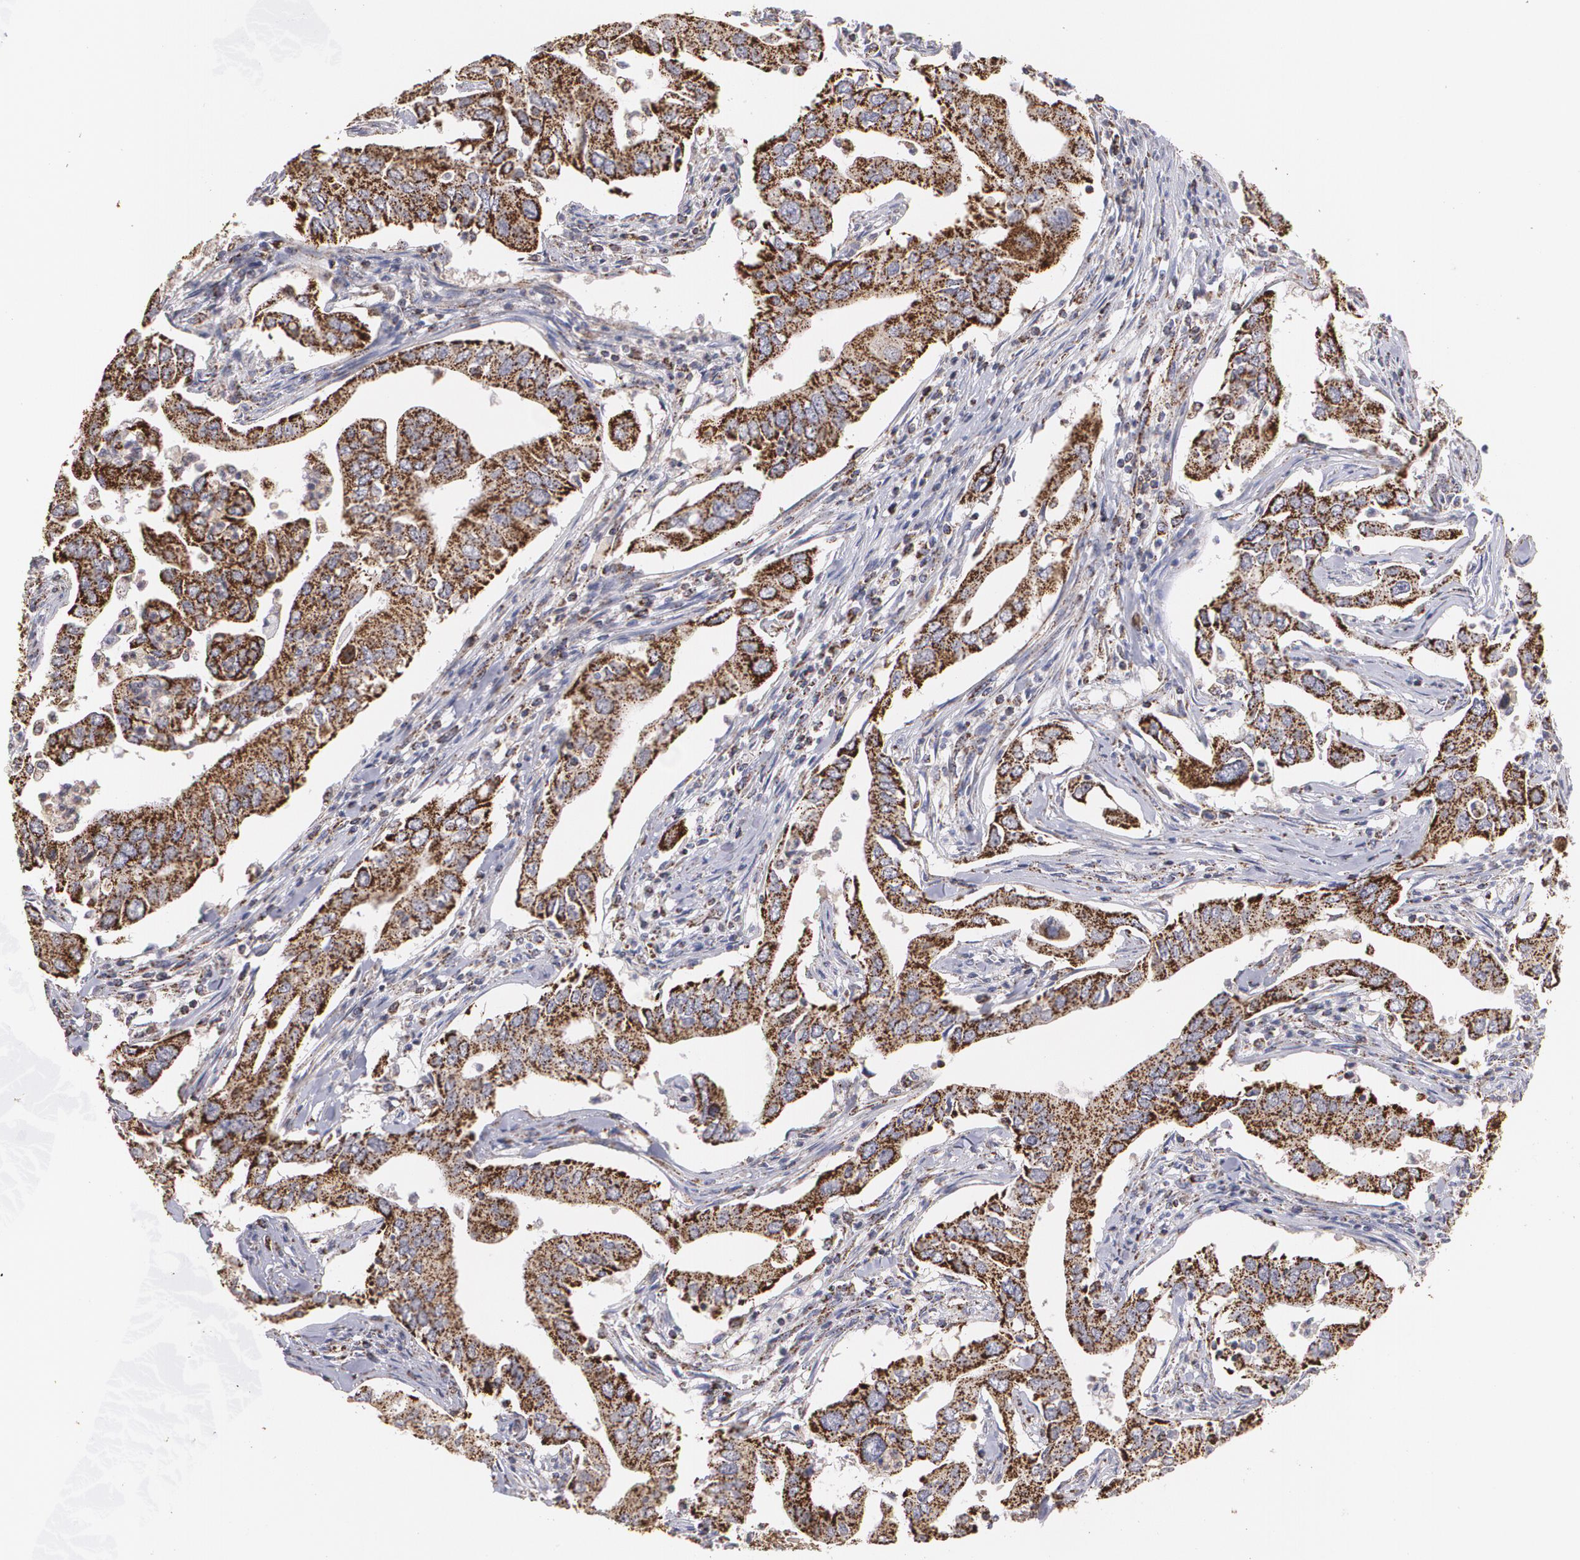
{"staining": {"intensity": "strong", "quantity": ">75%", "location": "cytoplasmic/membranous"}, "tissue": "lung cancer", "cell_type": "Tumor cells", "image_type": "cancer", "snomed": [{"axis": "morphology", "description": "Adenocarcinoma, NOS"}, {"axis": "topography", "description": "Lung"}], "caption": "Lung adenocarcinoma stained with a protein marker reveals strong staining in tumor cells.", "gene": "HSPD1", "patient": {"sex": "male", "age": 48}}